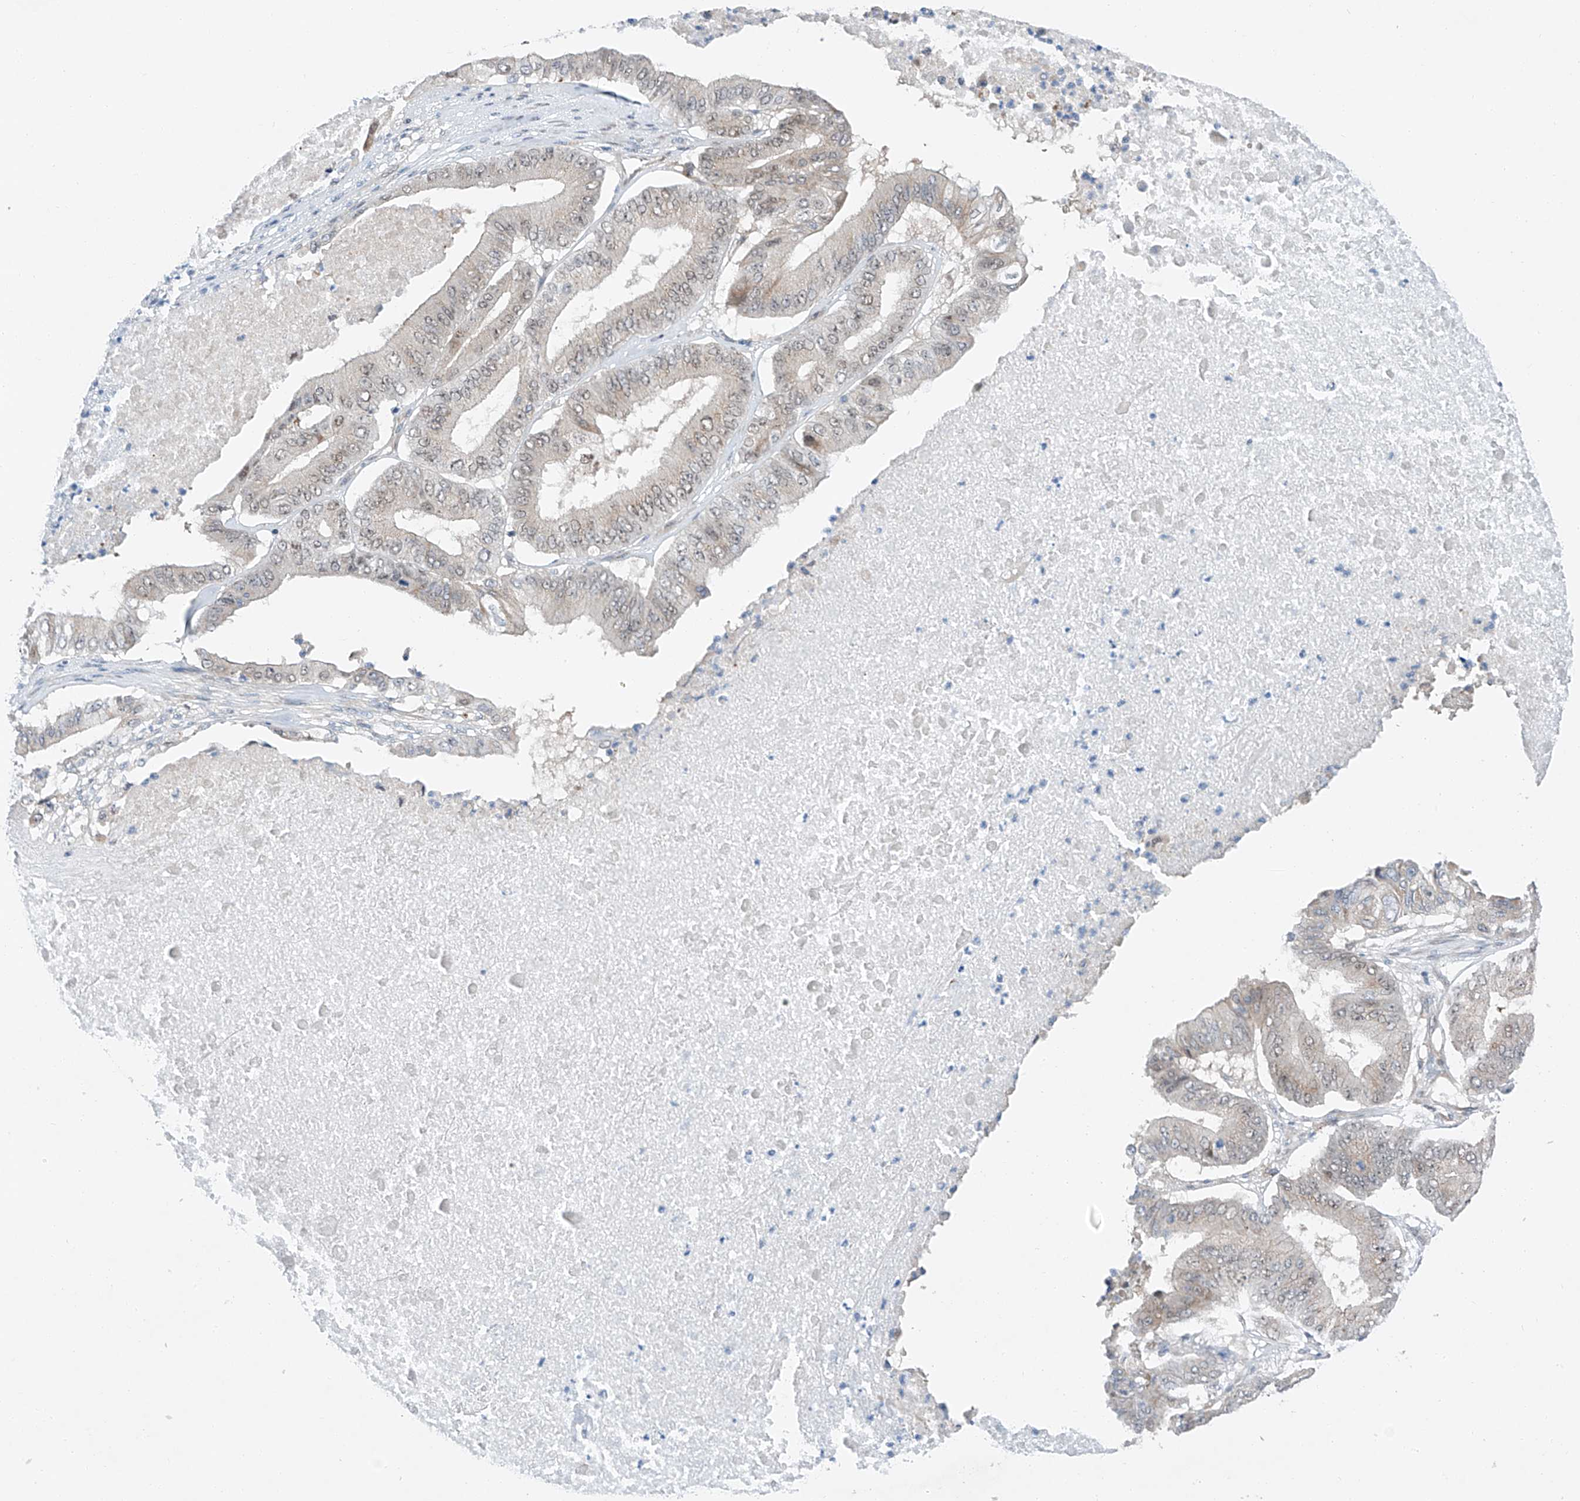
{"staining": {"intensity": "moderate", "quantity": "<25%", "location": "cytoplasmic/membranous,nuclear"}, "tissue": "pancreatic cancer", "cell_type": "Tumor cells", "image_type": "cancer", "snomed": [{"axis": "morphology", "description": "Adenocarcinoma, NOS"}, {"axis": "topography", "description": "Pancreas"}], "caption": "Protein staining of pancreatic adenocarcinoma tissue shows moderate cytoplasmic/membranous and nuclear staining in about <25% of tumor cells.", "gene": "CLDND1", "patient": {"sex": "female", "age": 77}}